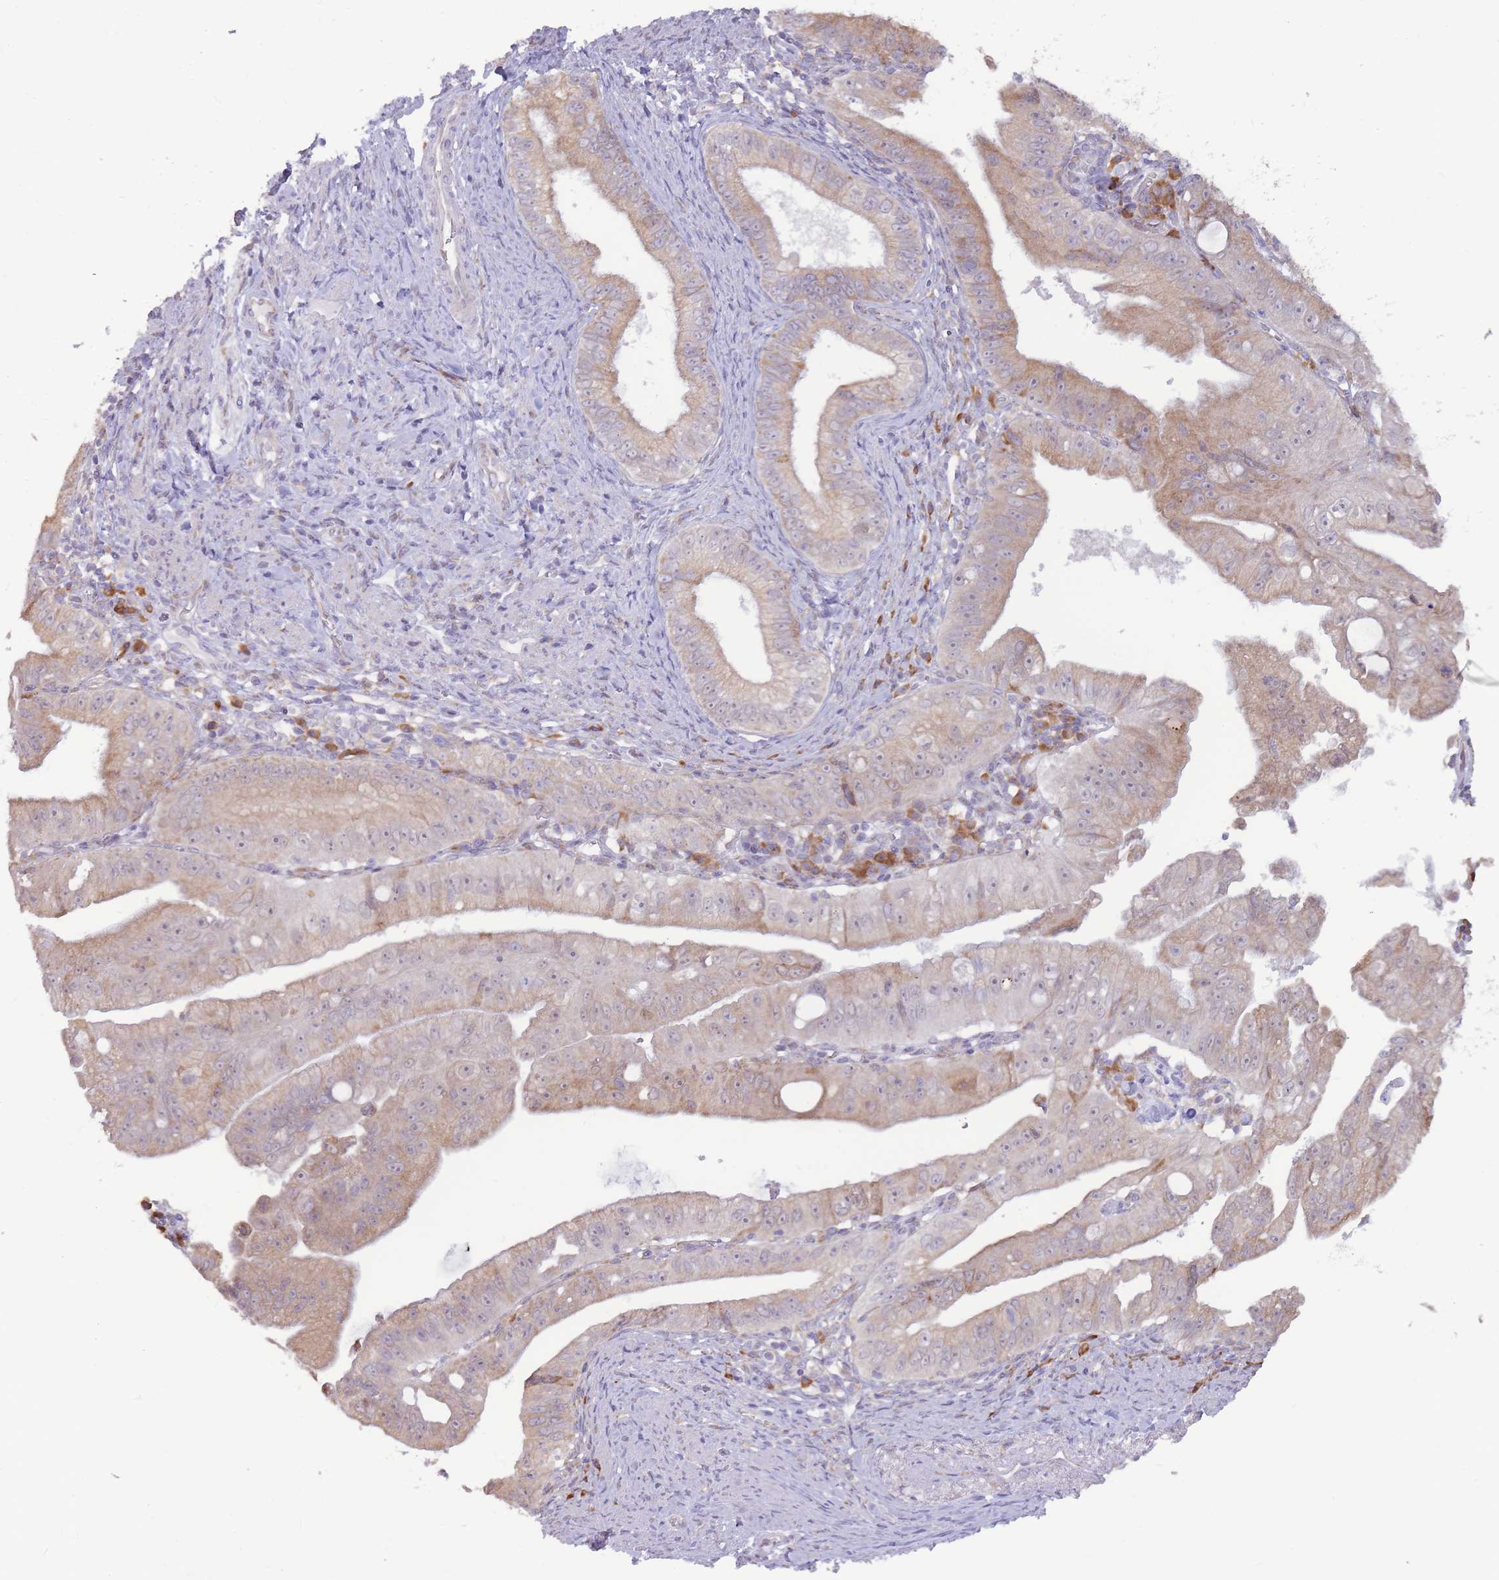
{"staining": {"intensity": "weak", "quantity": ">75%", "location": "cytoplasmic/membranous"}, "tissue": "pancreatic cancer", "cell_type": "Tumor cells", "image_type": "cancer", "snomed": [{"axis": "morphology", "description": "Adenocarcinoma, NOS"}, {"axis": "topography", "description": "Pancreas"}], "caption": "Adenocarcinoma (pancreatic) stained with DAB (3,3'-diaminobenzidine) IHC displays low levels of weak cytoplasmic/membranous staining in approximately >75% of tumor cells. (DAB IHC, brown staining for protein, blue staining for nuclei).", "gene": "TRAPPC5", "patient": {"sex": "male", "age": 70}}